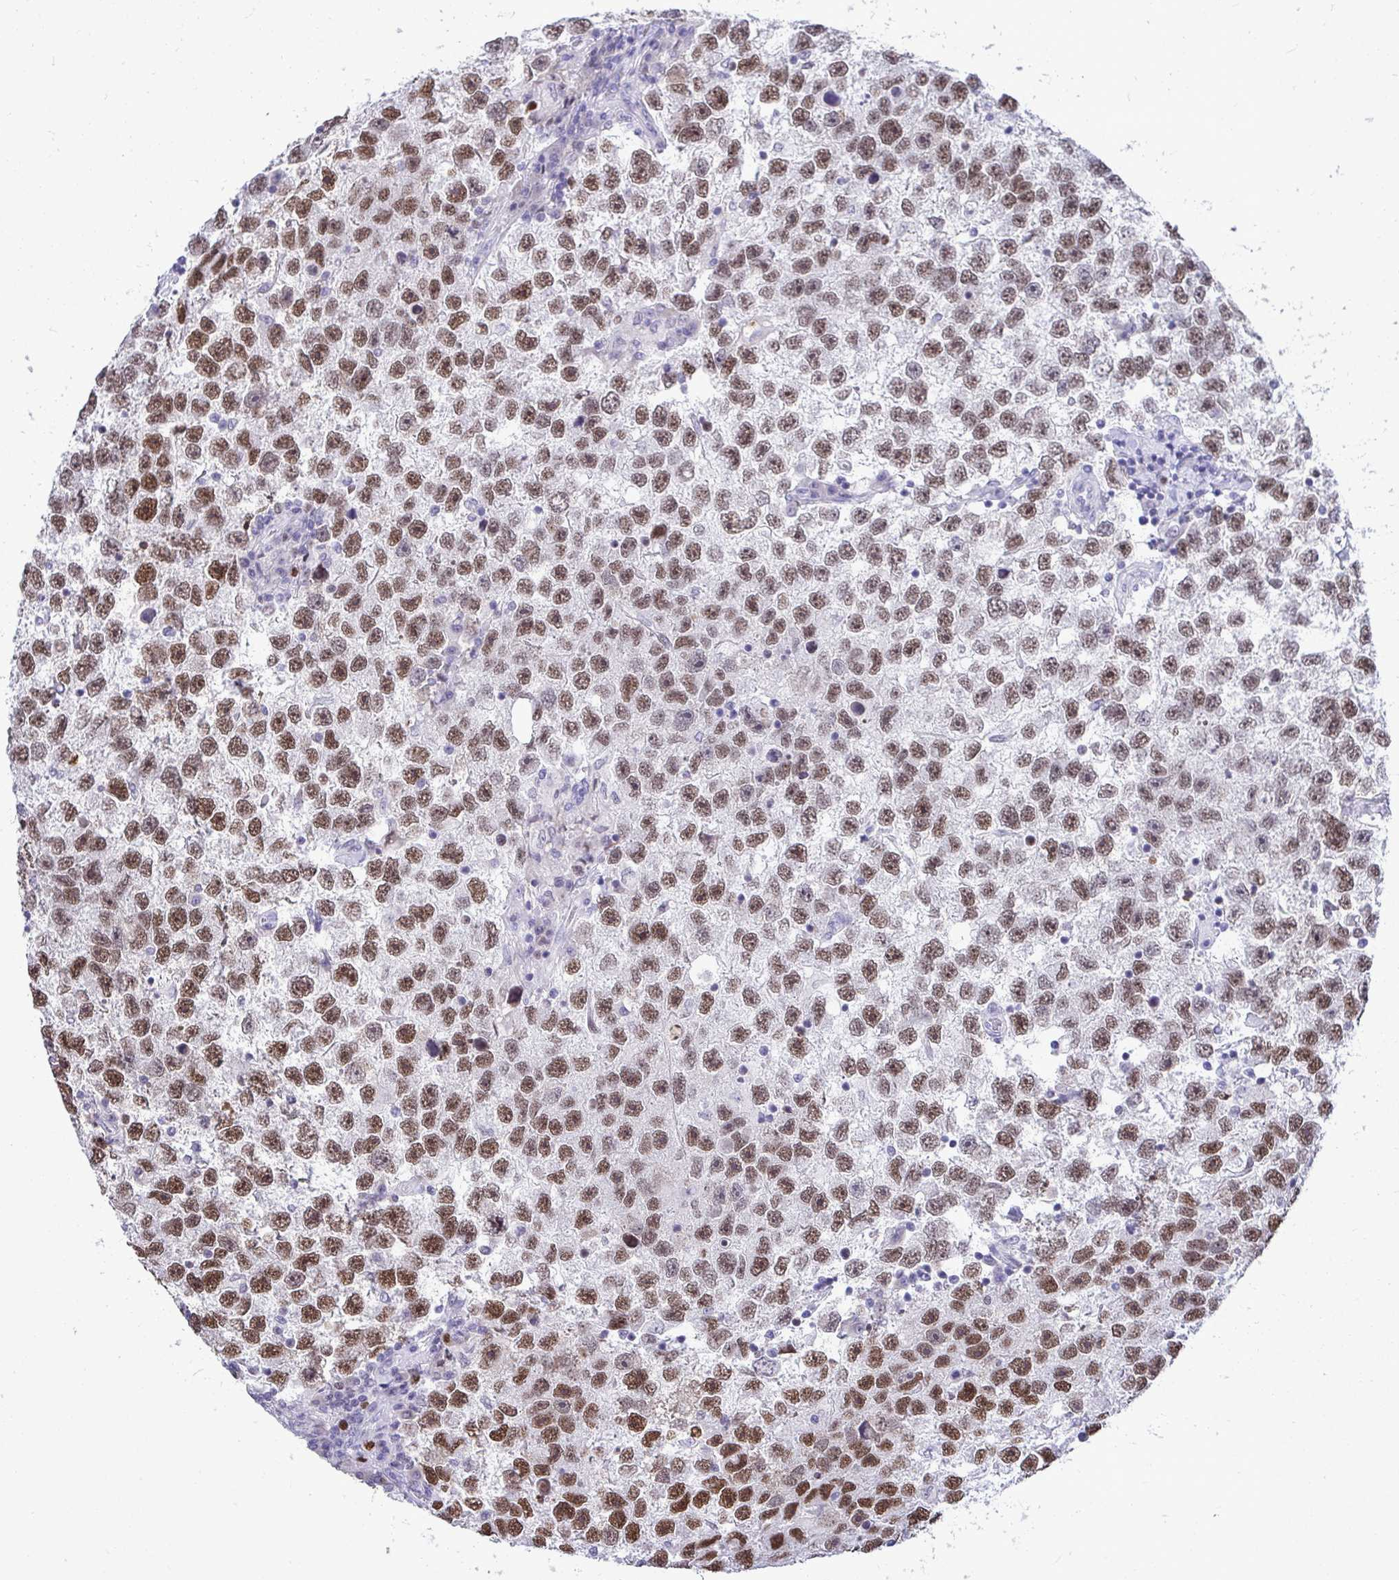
{"staining": {"intensity": "moderate", "quantity": ">75%", "location": "nuclear"}, "tissue": "testis cancer", "cell_type": "Tumor cells", "image_type": "cancer", "snomed": [{"axis": "morphology", "description": "Seminoma, NOS"}, {"axis": "topography", "description": "Testis"}], "caption": "Brown immunohistochemical staining in human testis cancer (seminoma) demonstrates moderate nuclear expression in approximately >75% of tumor cells.", "gene": "C1QL2", "patient": {"sex": "male", "age": 26}}